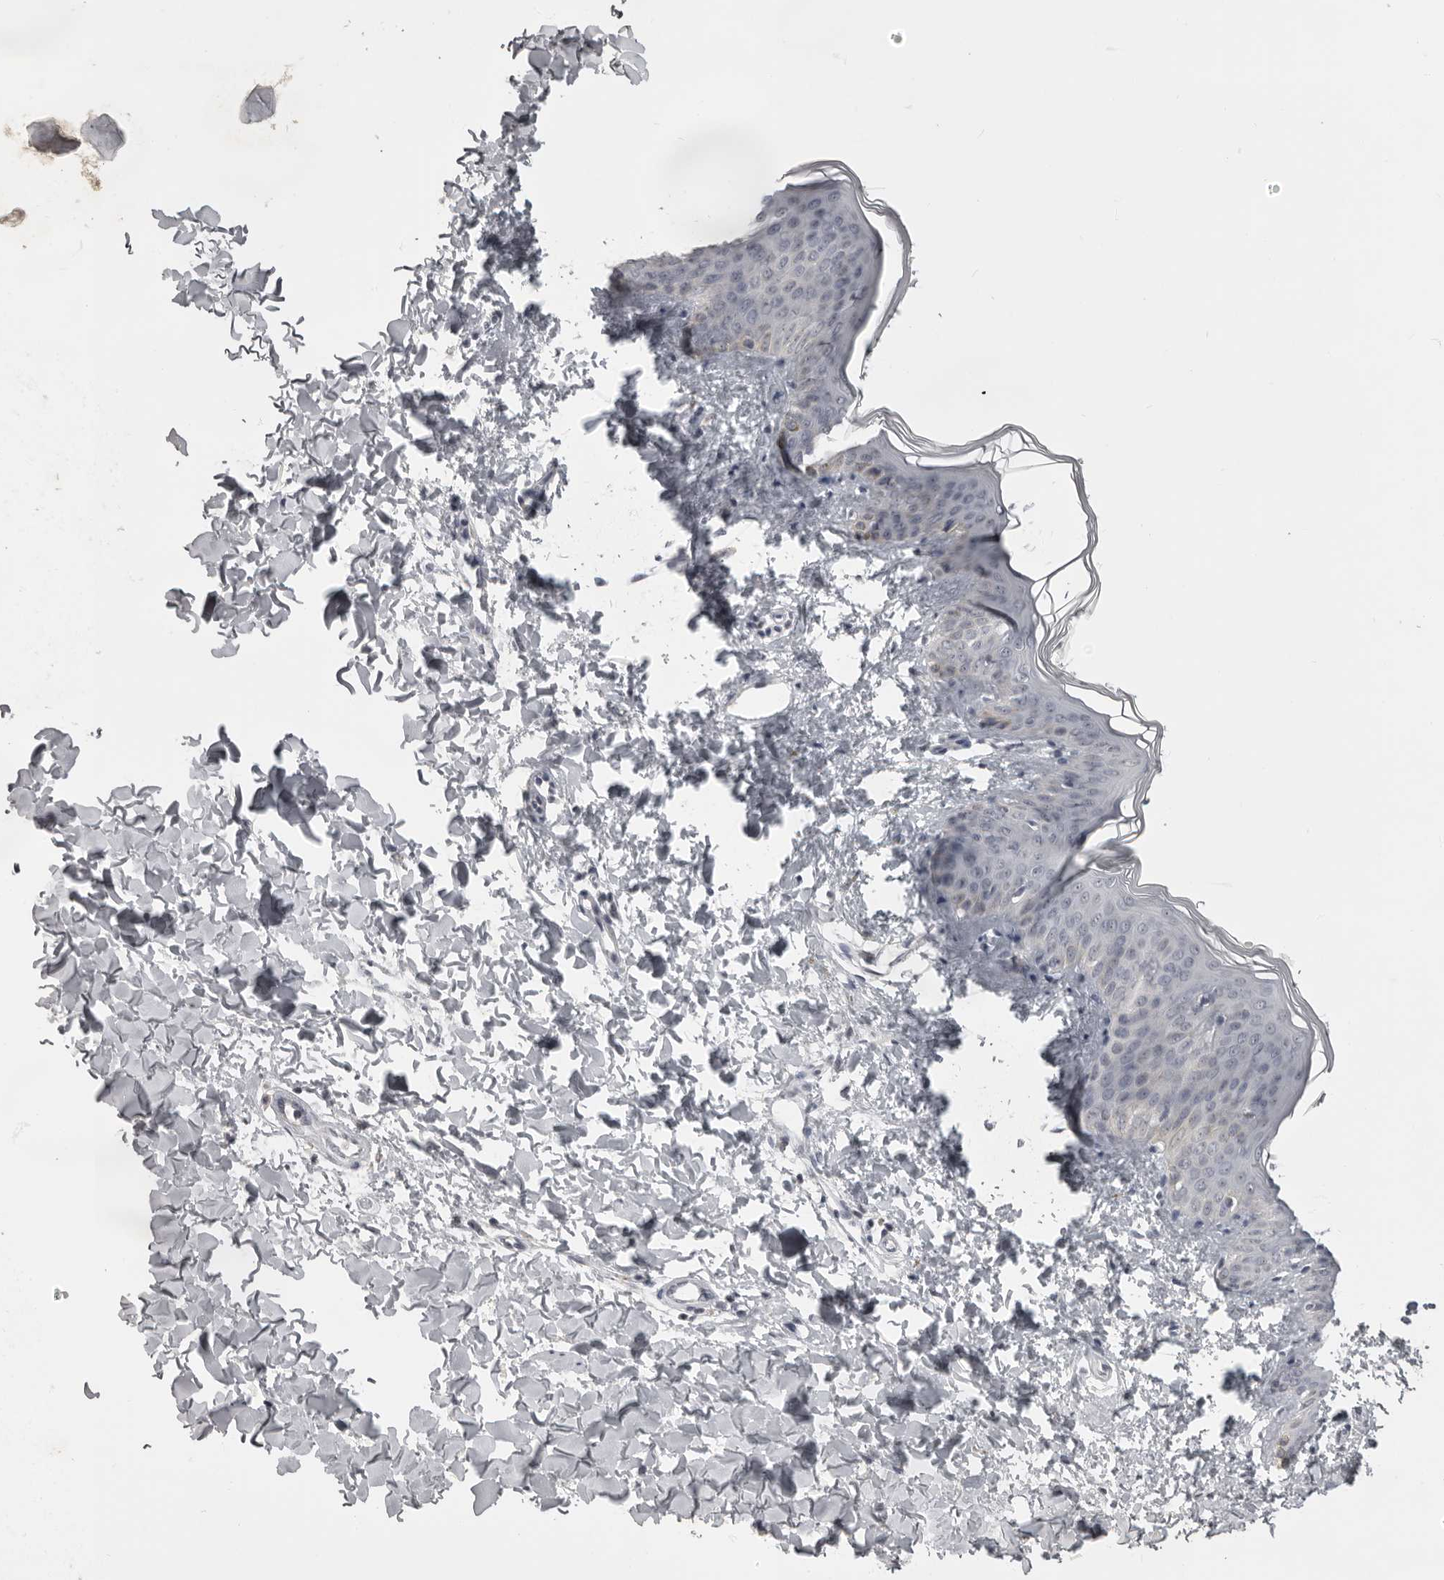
{"staining": {"intensity": "negative", "quantity": "none", "location": "none"}, "tissue": "skin", "cell_type": "Fibroblasts", "image_type": "normal", "snomed": [{"axis": "morphology", "description": "Normal tissue, NOS"}, {"axis": "topography", "description": "Skin"}], "caption": "Immunohistochemistry (IHC) photomicrograph of unremarkable human skin stained for a protein (brown), which exhibits no expression in fibroblasts.", "gene": "MRTO4", "patient": {"sex": "female", "age": 17}}